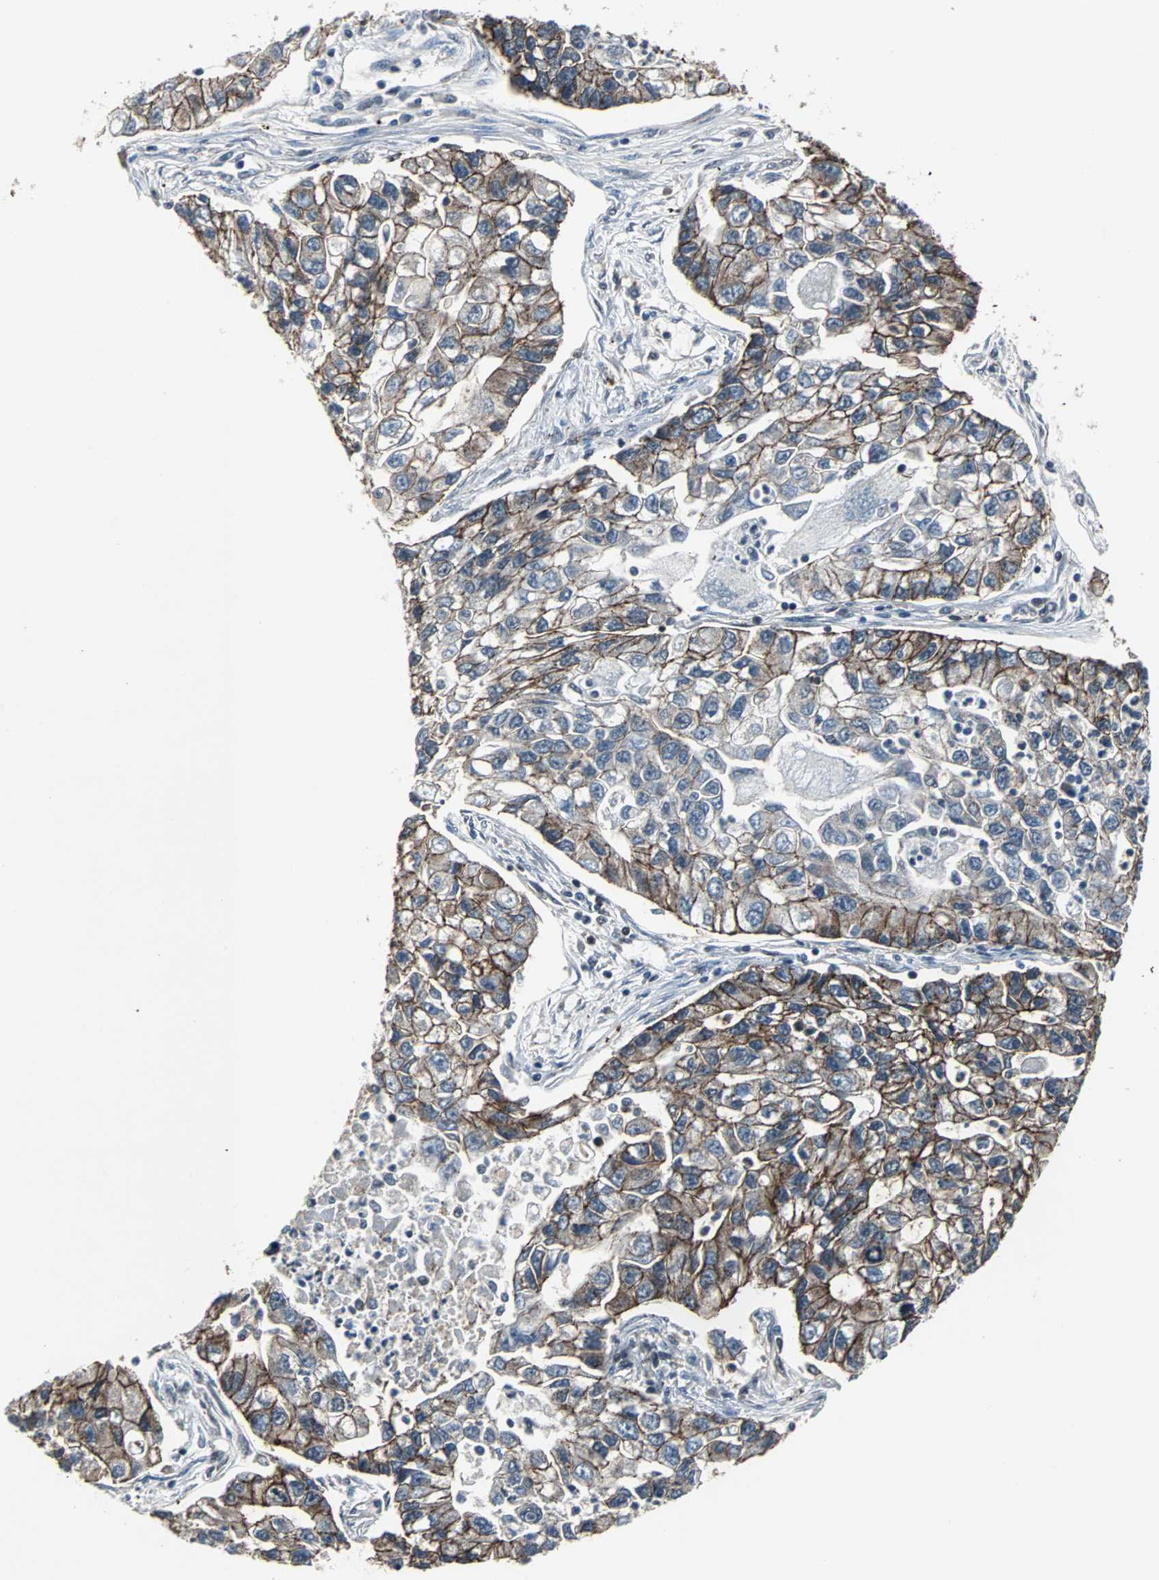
{"staining": {"intensity": "moderate", "quantity": ">75%", "location": "cytoplasmic/membranous"}, "tissue": "lung cancer", "cell_type": "Tumor cells", "image_type": "cancer", "snomed": [{"axis": "morphology", "description": "Adenocarcinoma, NOS"}, {"axis": "topography", "description": "Lung"}], "caption": "This histopathology image reveals immunohistochemistry staining of human lung cancer, with medium moderate cytoplasmic/membranous positivity in approximately >75% of tumor cells.", "gene": "LSR", "patient": {"sex": "female", "age": 51}}